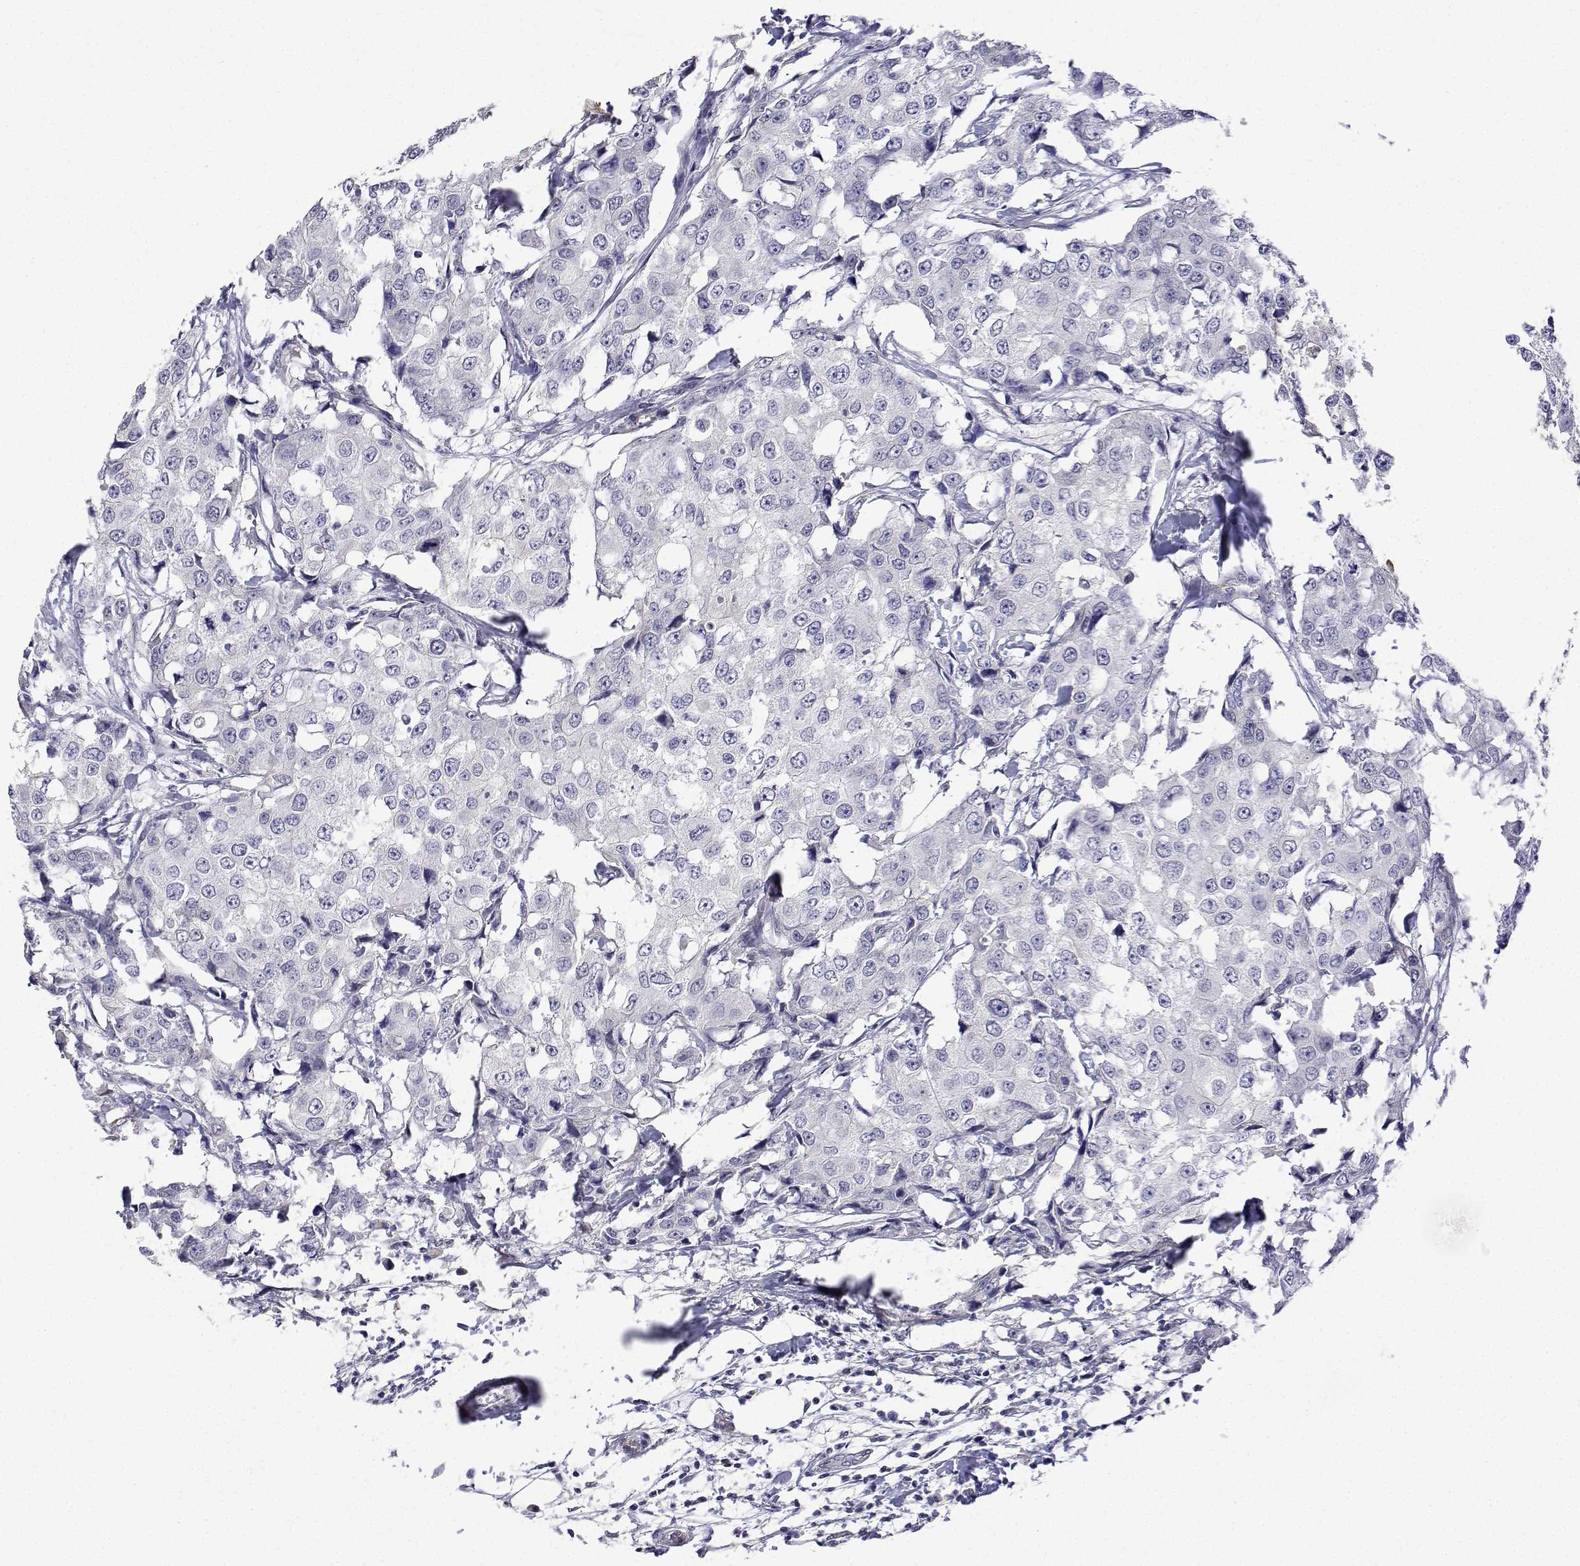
{"staining": {"intensity": "negative", "quantity": "none", "location": "none"}, "tissue": "breast cancer", "cell_type": "Tumor cells", "image_type": "cancer", "snomed": [{"axis": "morphology", "description": "Duct carcinoma"}, {"axis": "topography", "description": "Breast"}], "caption": "Immunohistochemistry photomicrograph of breast cancer (infiltrating ductal carcinoma) stained for a protein (brown), which exhibits no expression in tumor cells.", "gene": "PLCB1", "patient": {"sex": "female", "age": 27}}